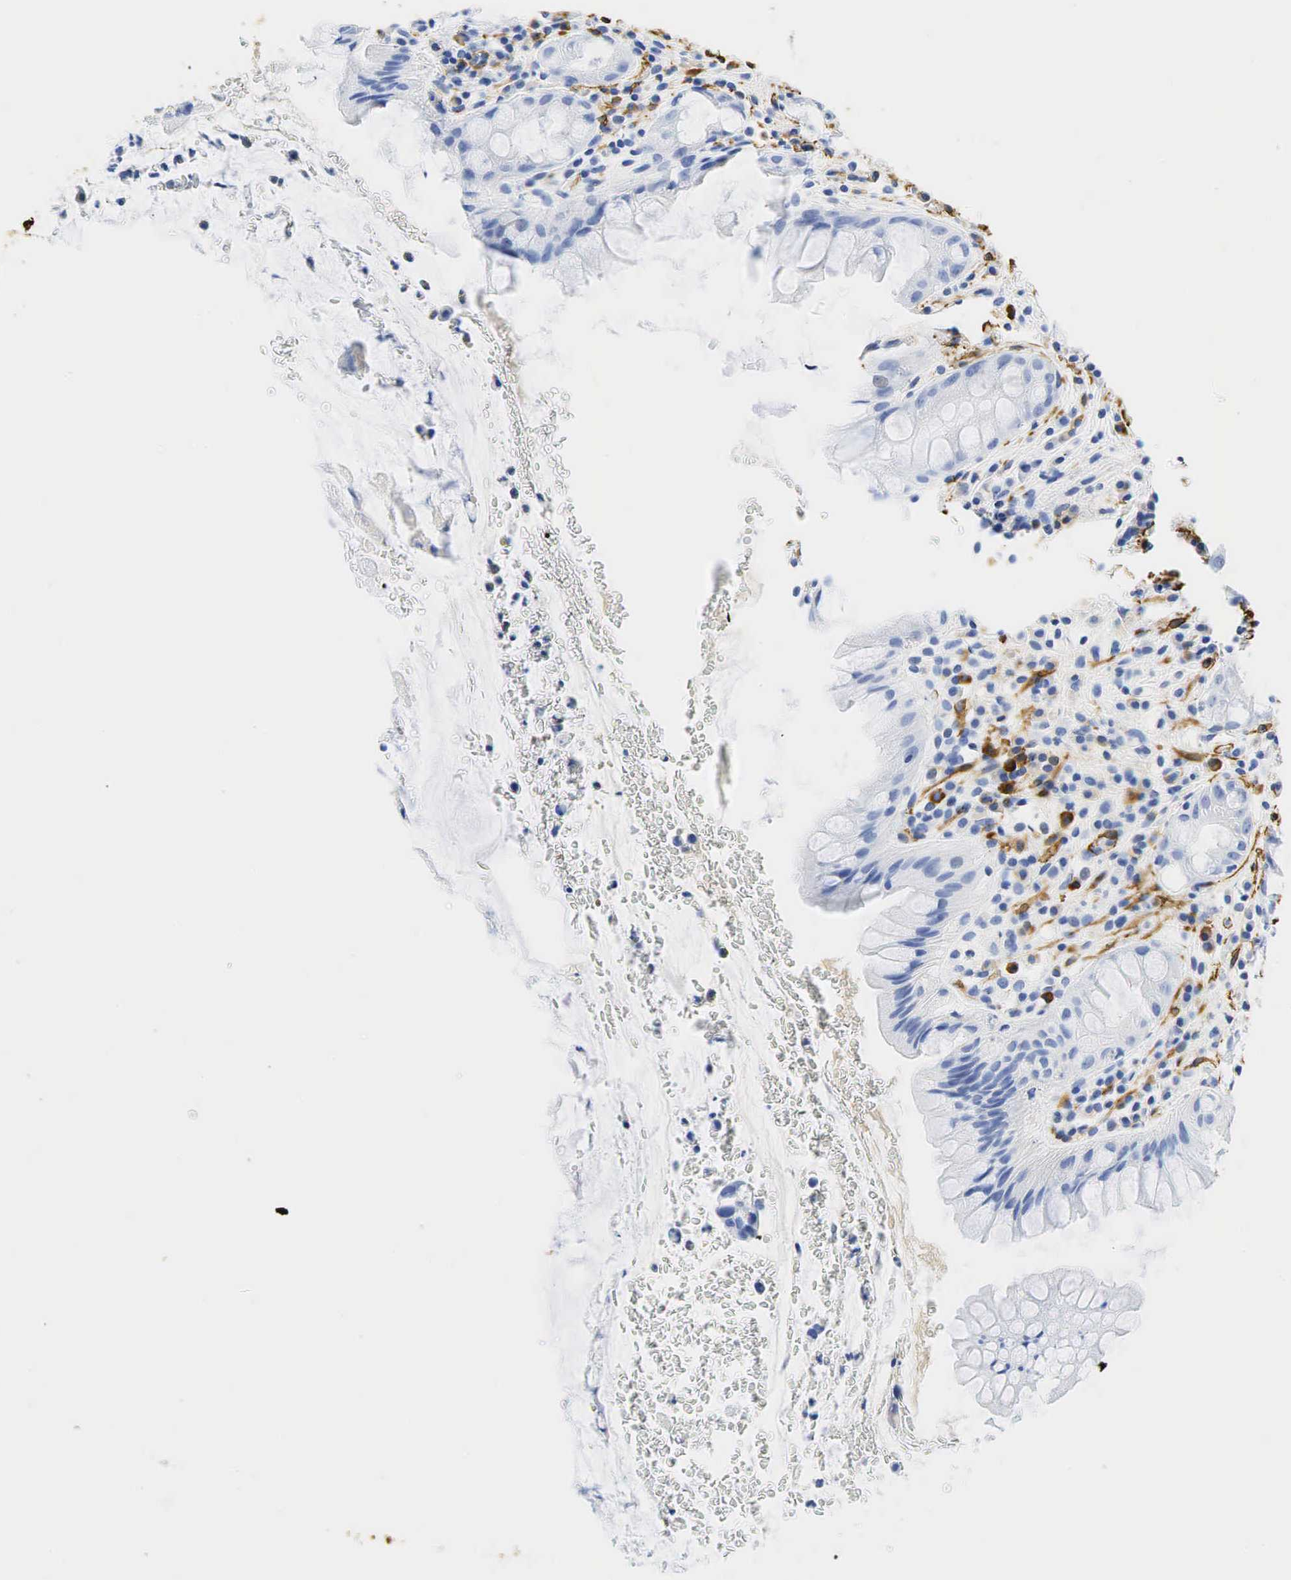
{"staining": {"intensity": "negative", "quantity": "none", "location": "none"}, "tissue": "rectum", "cell_type": "Glandular cells", "image_type": "normal", "snomed": [{"axis": "morphology", "description": "Normal tissue, NOS"}, {"axis": "topography", "description": "Rectum"}], "caption": "This image is of unremarkable rectum stained with immunohistochemistry to label a protein in brown with the nuclei are counter-stained blue. There is no expression in glandular cells. (Stains: DAB IHC with hematoxylin counter stain, Microscopy: brightfield microscopy at high magnification).", "gene": "ACTA1", "patient": {"sex": "male", "age": 65}}